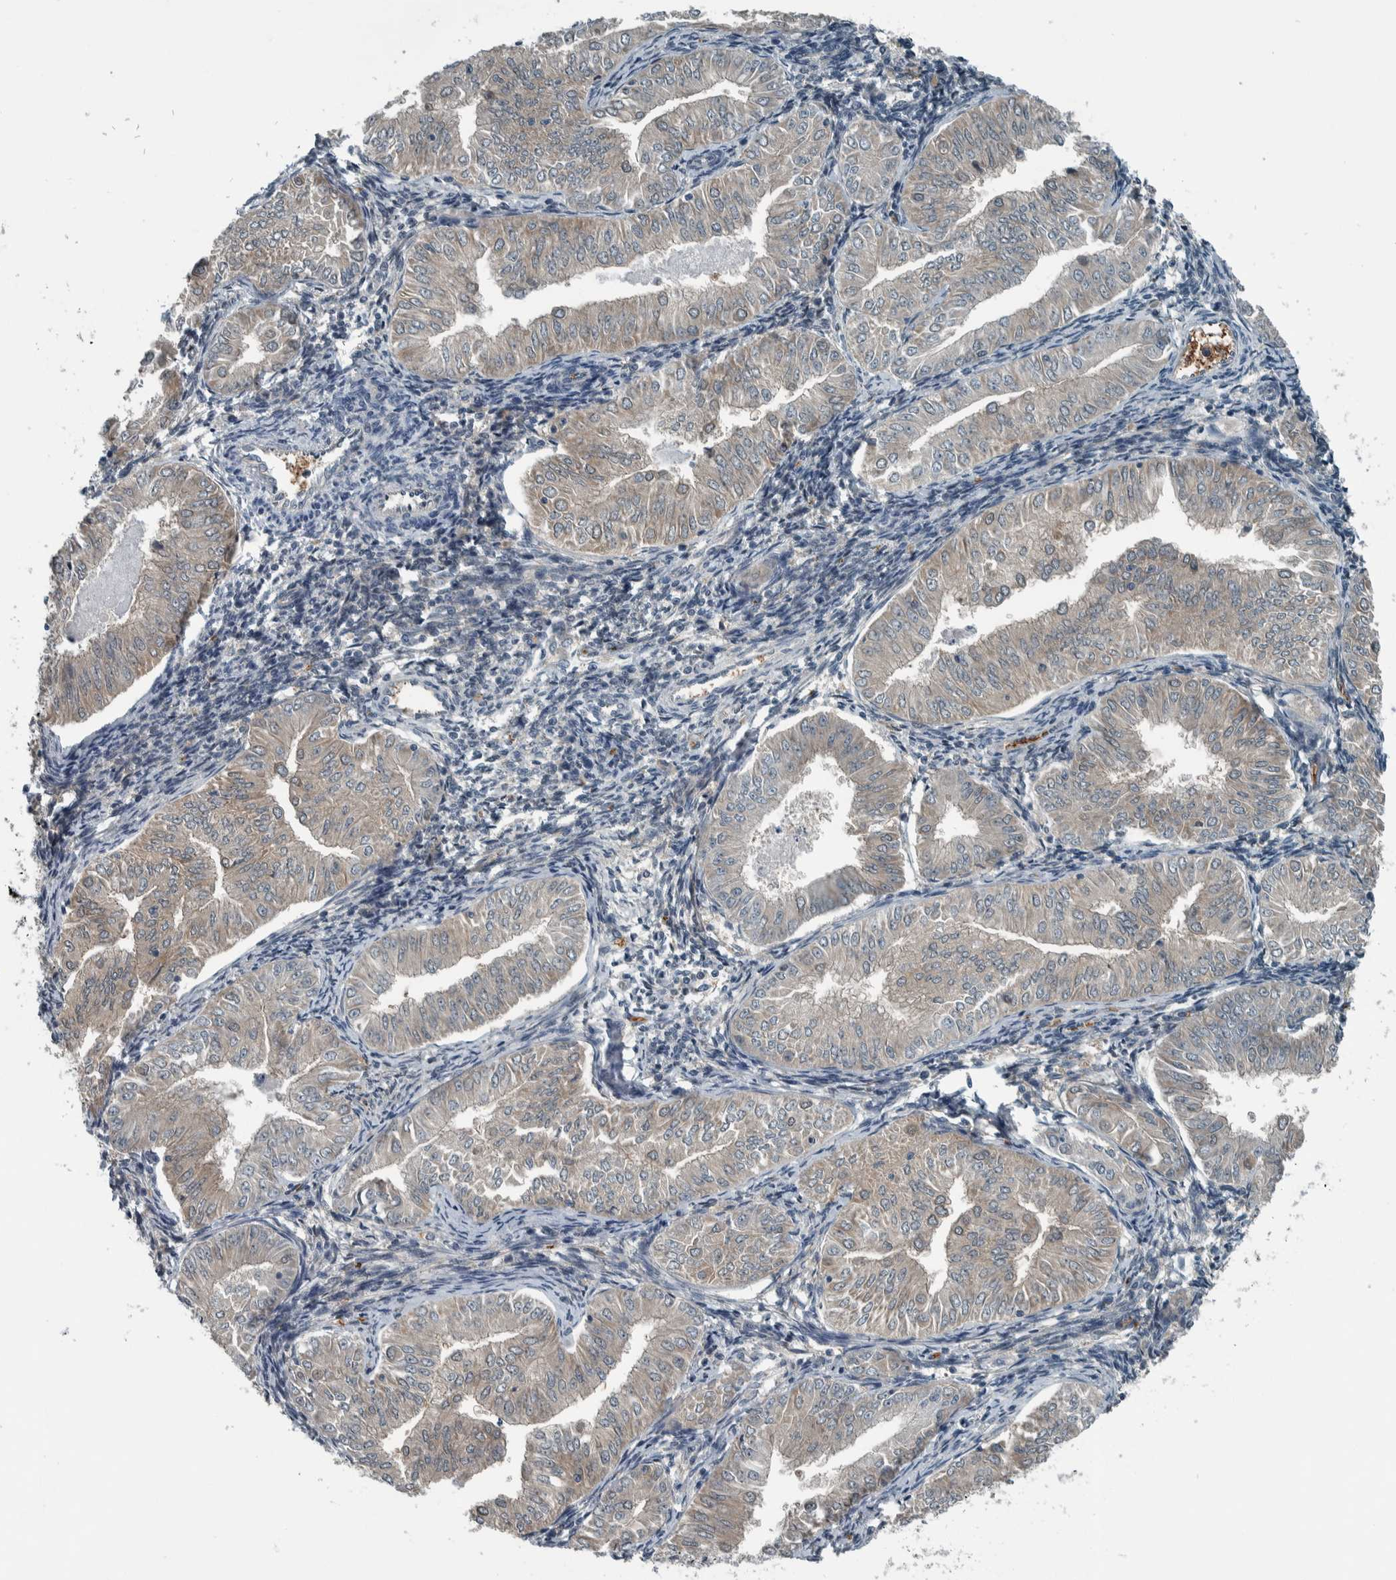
{"staining": {"intensity": "weak", "quantity": "25%-75%", "location": "cytoplasmic/membranous"}, "tissue": "endometrial cancer", "cell_type": "Tumor cells", "image_type": "cancer", "snomed": [{"axis": "morphology", "description": "Normal tissue, NOS"}, {"axis": "morphology", "description": "Adenocarcinoma, NOS"}, {"axis": "topography", "description": "Endometrium"}], "caption": "Protein staining displays weak cytoplasmic/membranous expression in approximately 25%-75% of tumor cells in adenocarcinoma (endometrial). Using DAB (3,3'-diaminobenzidine) (brown) and hematoxylin (blue) stains, captured at high magnification using brightfield microscopy.", "gene": "ALAD", "patient": {"sex": "female", "age": 53}}